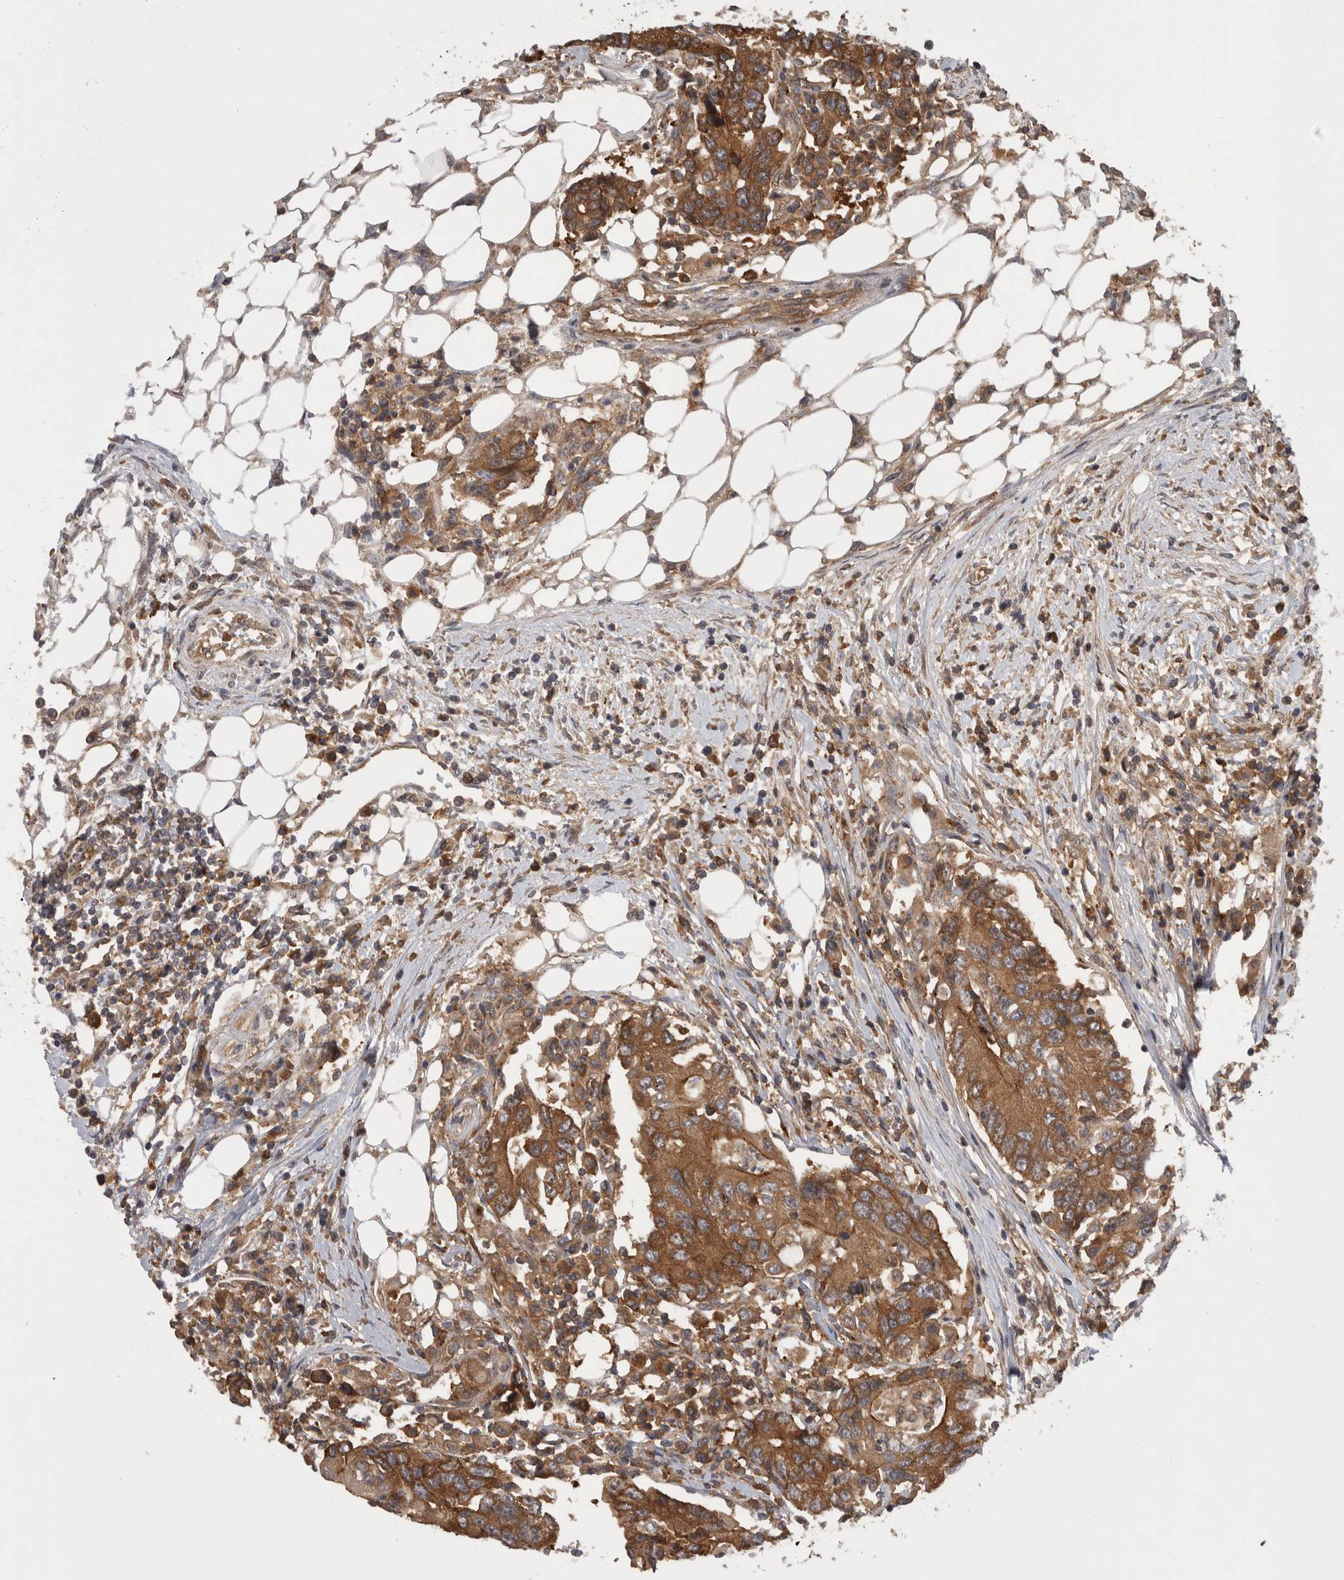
{"staining": {"intensity": "moderate", "quantity": ">75%", "location": "cytoplasmic/membranous"}, "tissue": "colorectal cancer", "cell_type": "Tumor cells", "image_type": "cancer", "snomed": [{"axis": "morphology", "description": "Adenocarcinoma, NOS"}, {"axis": "topography", "description": "Colon"}], "caption": "Adenocarcinoma (colorectal) stained for a protein (brown) exhibits moderate cytoplasmic/membranous positive expression in approximately >75% of tumor cells.", "gene": "SMCR8", "patient": {"sex": "female", "age": 77}}